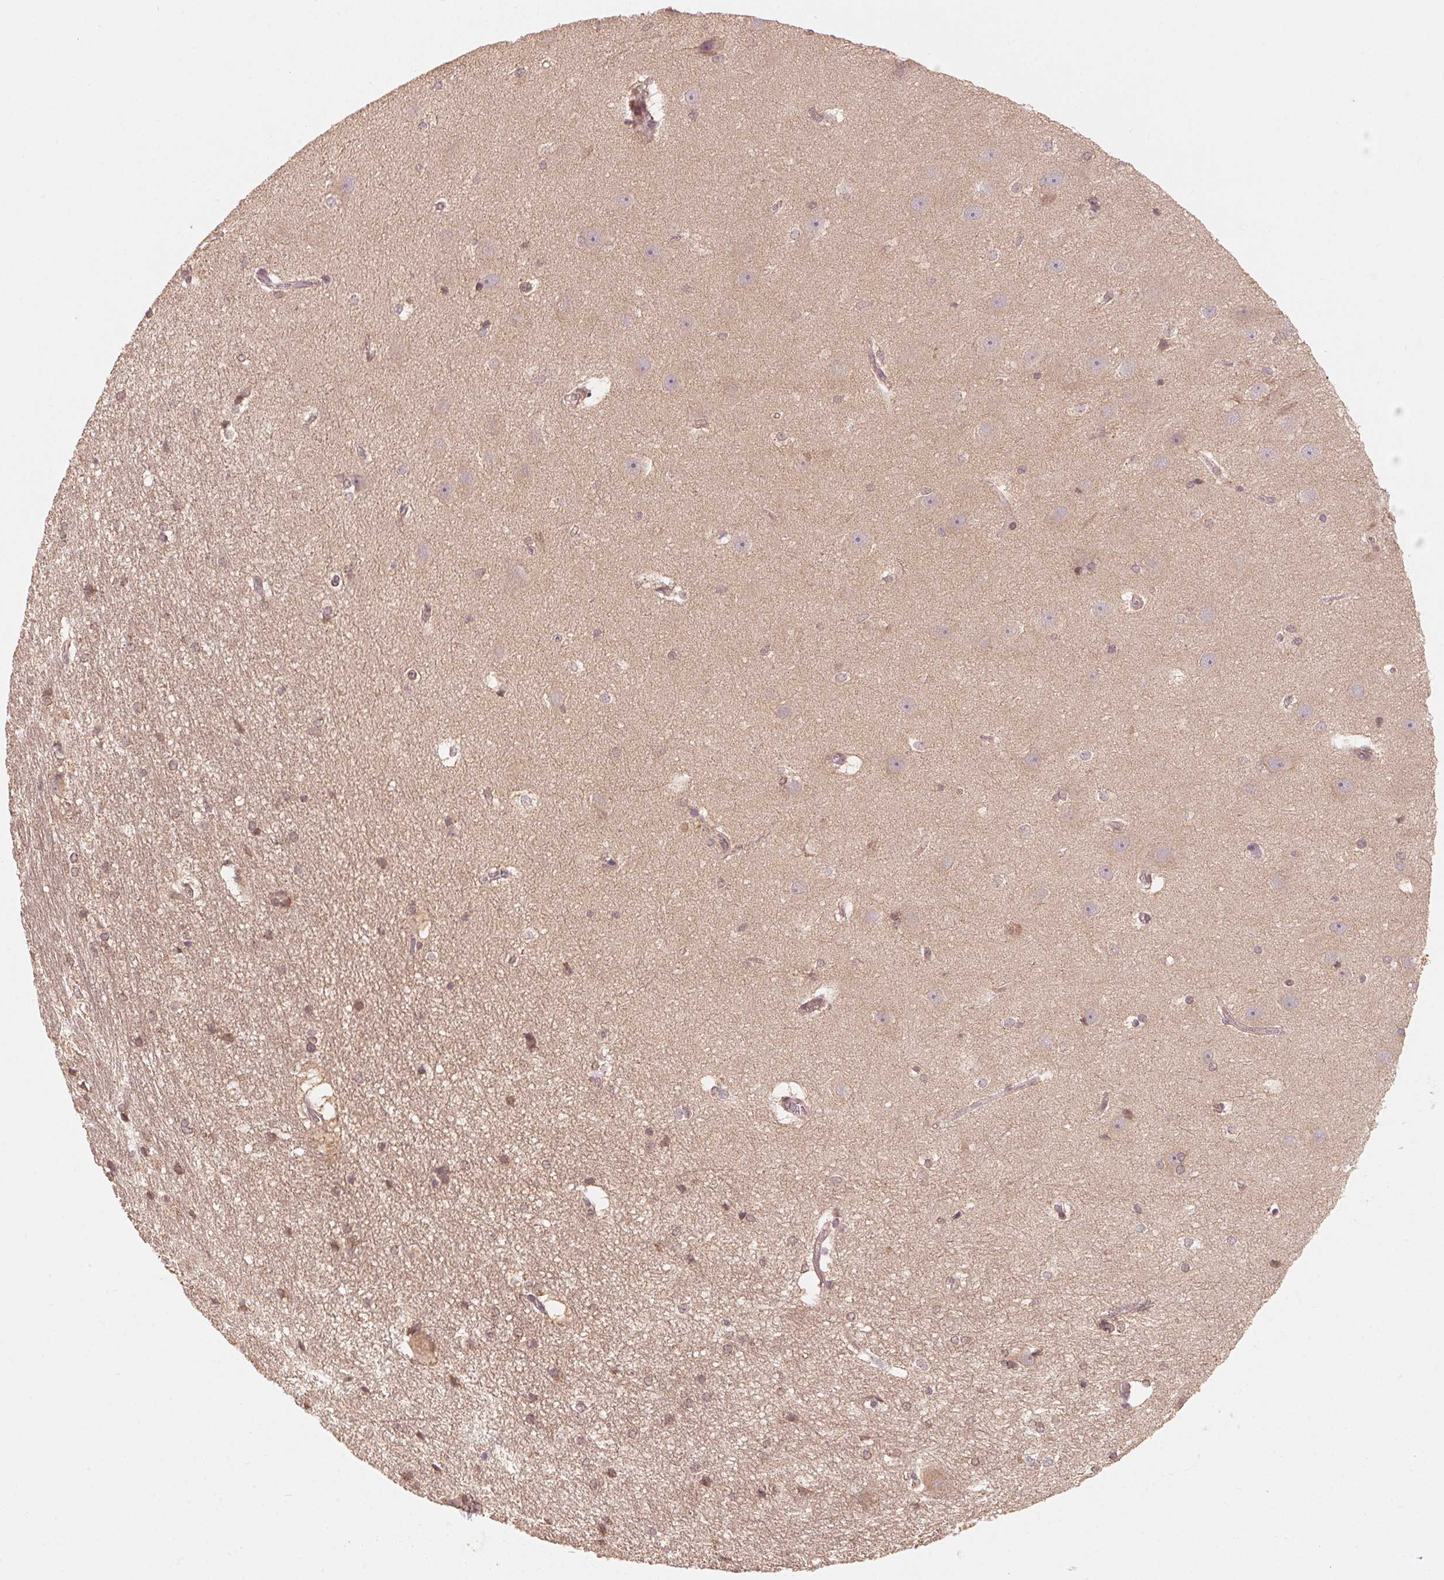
{"staining": {"intensity": "weak", "quantity": "25%-75%", "location": "cytoplasmic/membranous"}, "tissue": "hippocampus", "cell_type": "Glial cells", "image_type": "normal", "snomed": [{"axis": "morphology", "description": "Normal tissue, NOS"}, {"axis": "topography", "description": "Cerebral cortex"}, {"axis": "topography", "description": "Hippocampus"}], "caption": "Immunohistochemistry (IHC) histopathology image of normal hippocampus stained for a protein (brown), which reveals low levels of weak cytoplasmic/membranous expression in approximately 25%-75% of glial cells.", "gene": "C2orf73", "patient": {"sex": "female", "age": 19}}